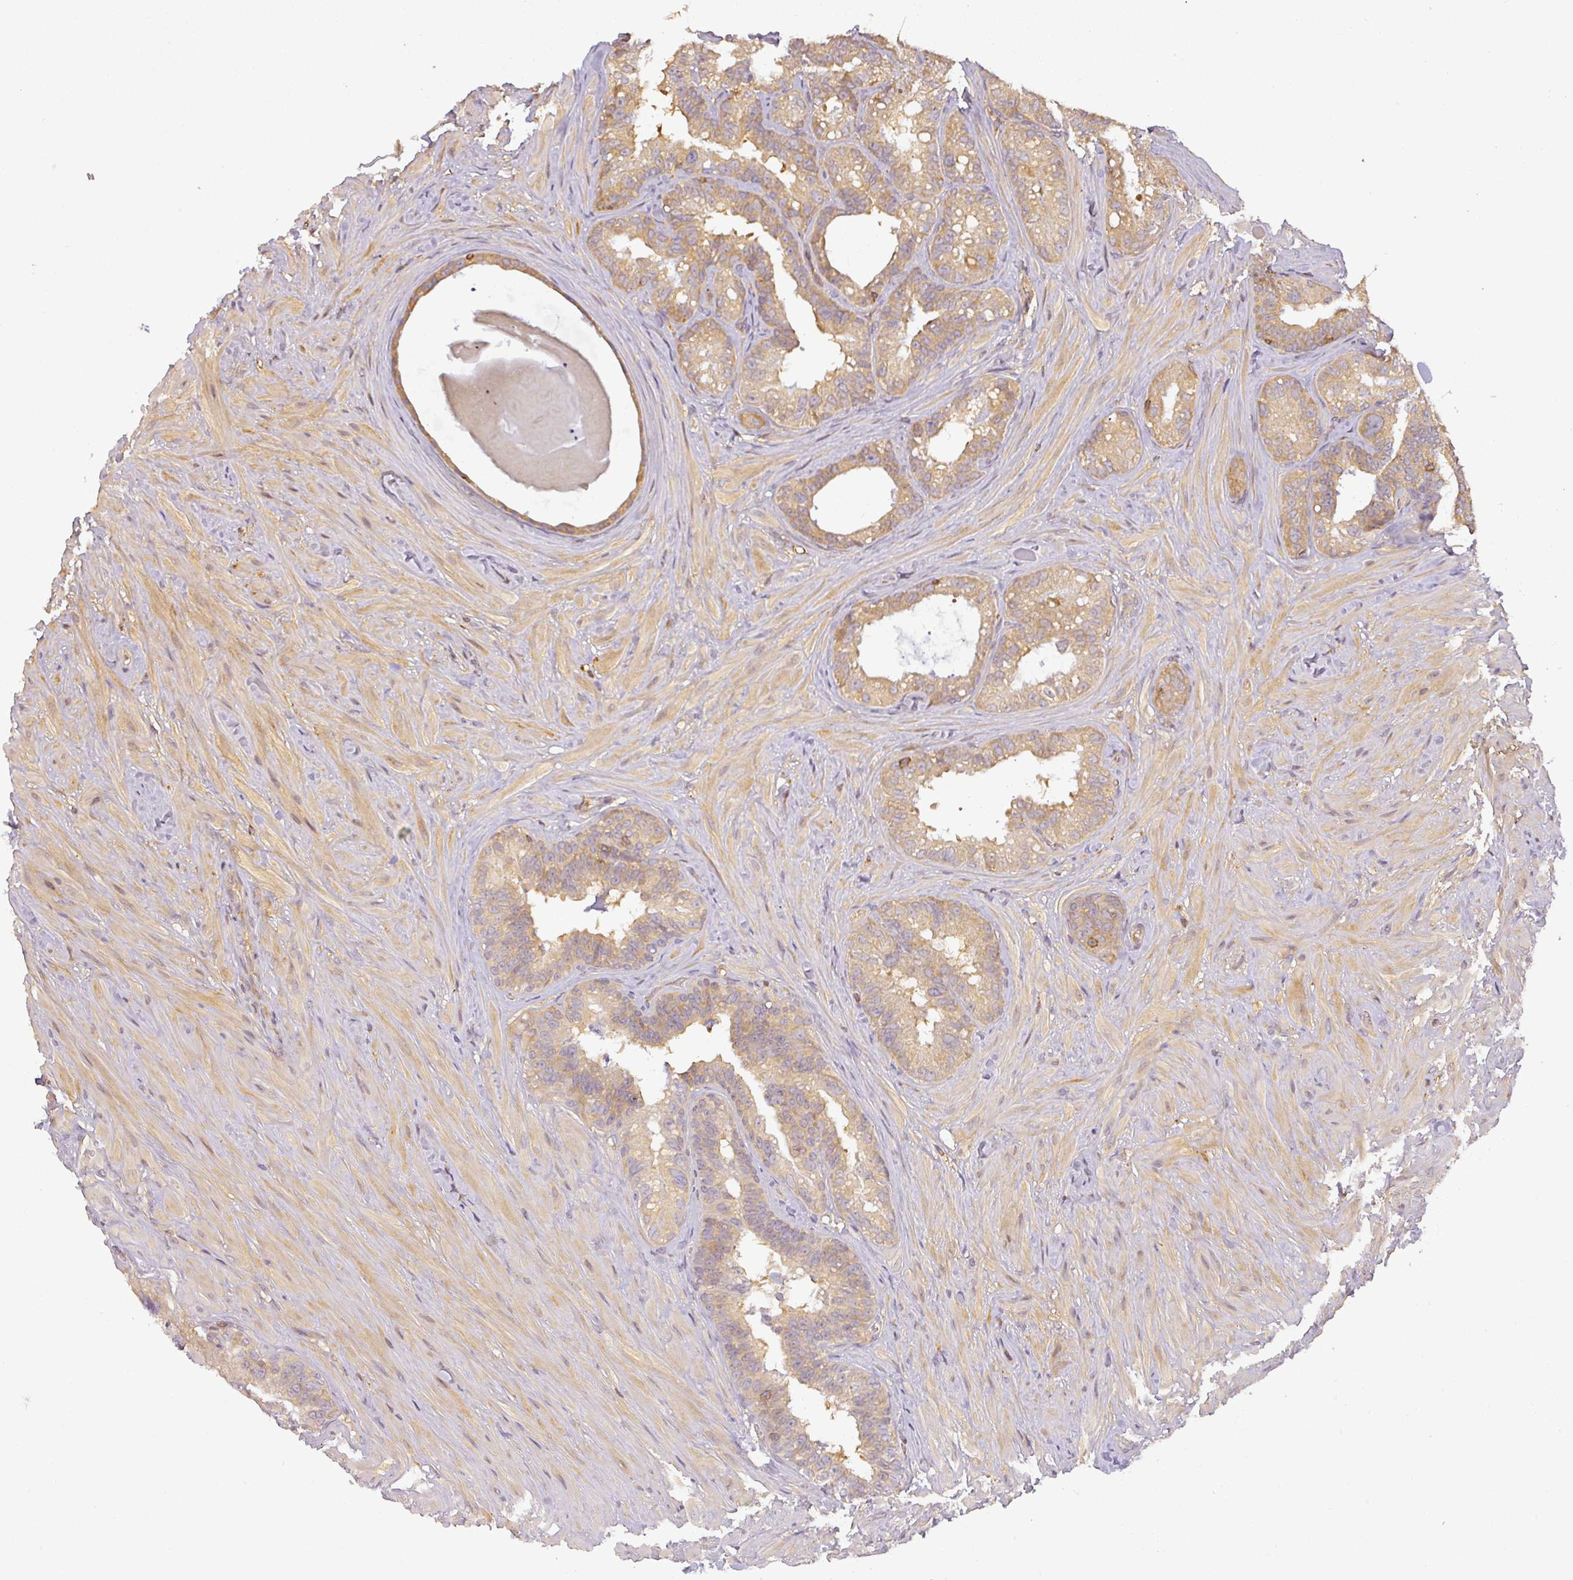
{"staining": {"intensity": "moderate", "quantity": ">75%", "location": "cytoplasmic/membranous"}, "tissue": "seminal vesicle", "cell_type": "Glandular cells", "image_type": "normal", "snomed": [{"axis": "morphology", "description": "Normal tissue, NOS"}, {"axis": "topography", "description": "Seminal veicle"}], "caption": "Protein positivity by immunohistochemistry demonstrates moderate cytoplasmic/membranous expression in about >75% of glandular cells in unremarkable seminal vesicle.", "gene": "TCL1B", "patient": {"sex": "male", "age": 60}}